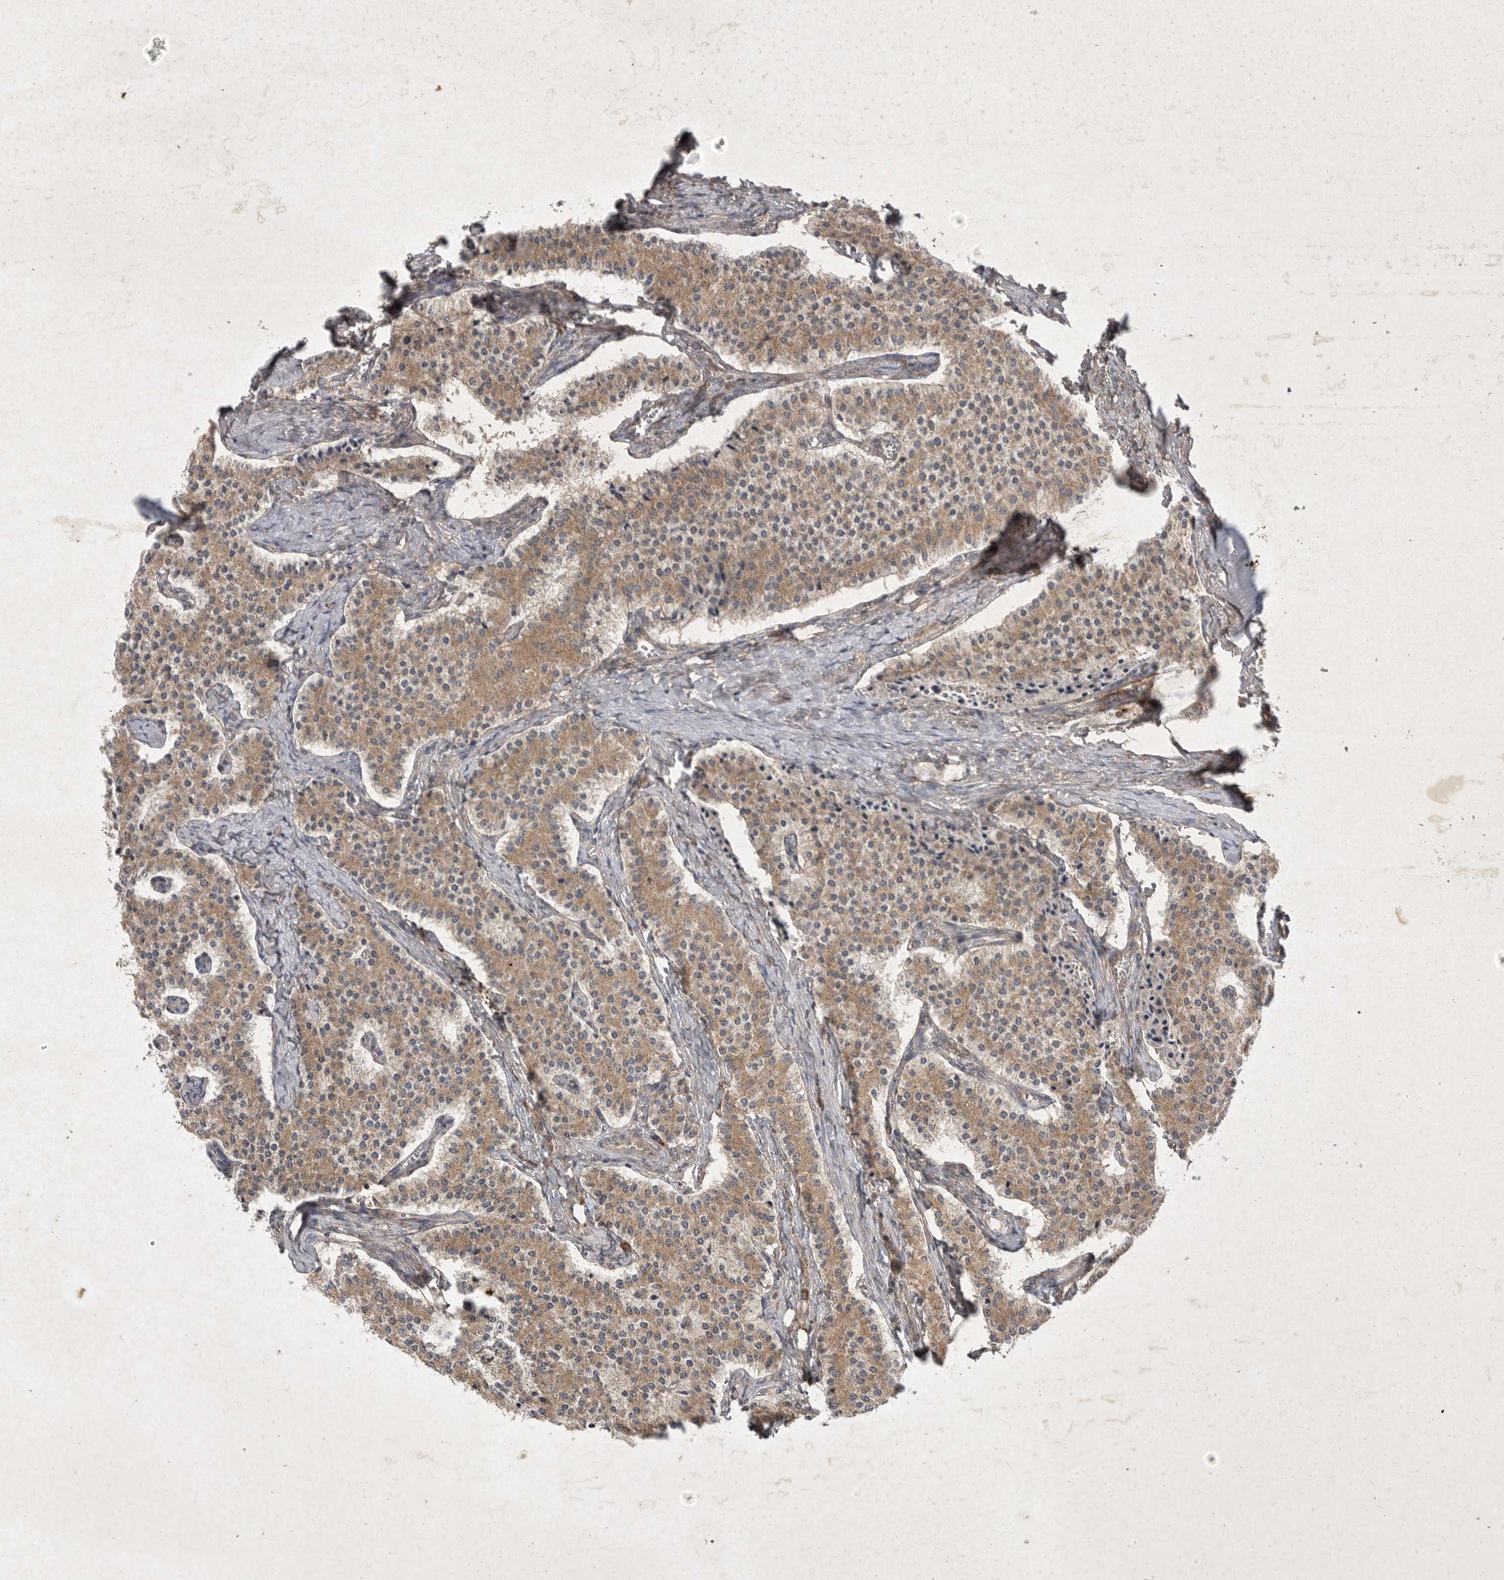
{"staining": {"intensity": "moderate", "quantity": ">75%", "location": "cytoplasmic/membranous"}, "tissue": "carcinoid", "cell_type": "Tumor cells", "image_type": "cancer", "snomed": [{"axis": "morphology", "description": "Carcinoid, malignant, NOS"}, {"axis": "topography", "description": "Colon"}], "caption": "This is a photomicrograph of immunohistochemistry staining of malignant carcinoid, which shows moderate positivity in the cytoplasmic/membranous of tumor cells.", "gene": "DDR1", "patient": {"sex": "female", "age": 52}}